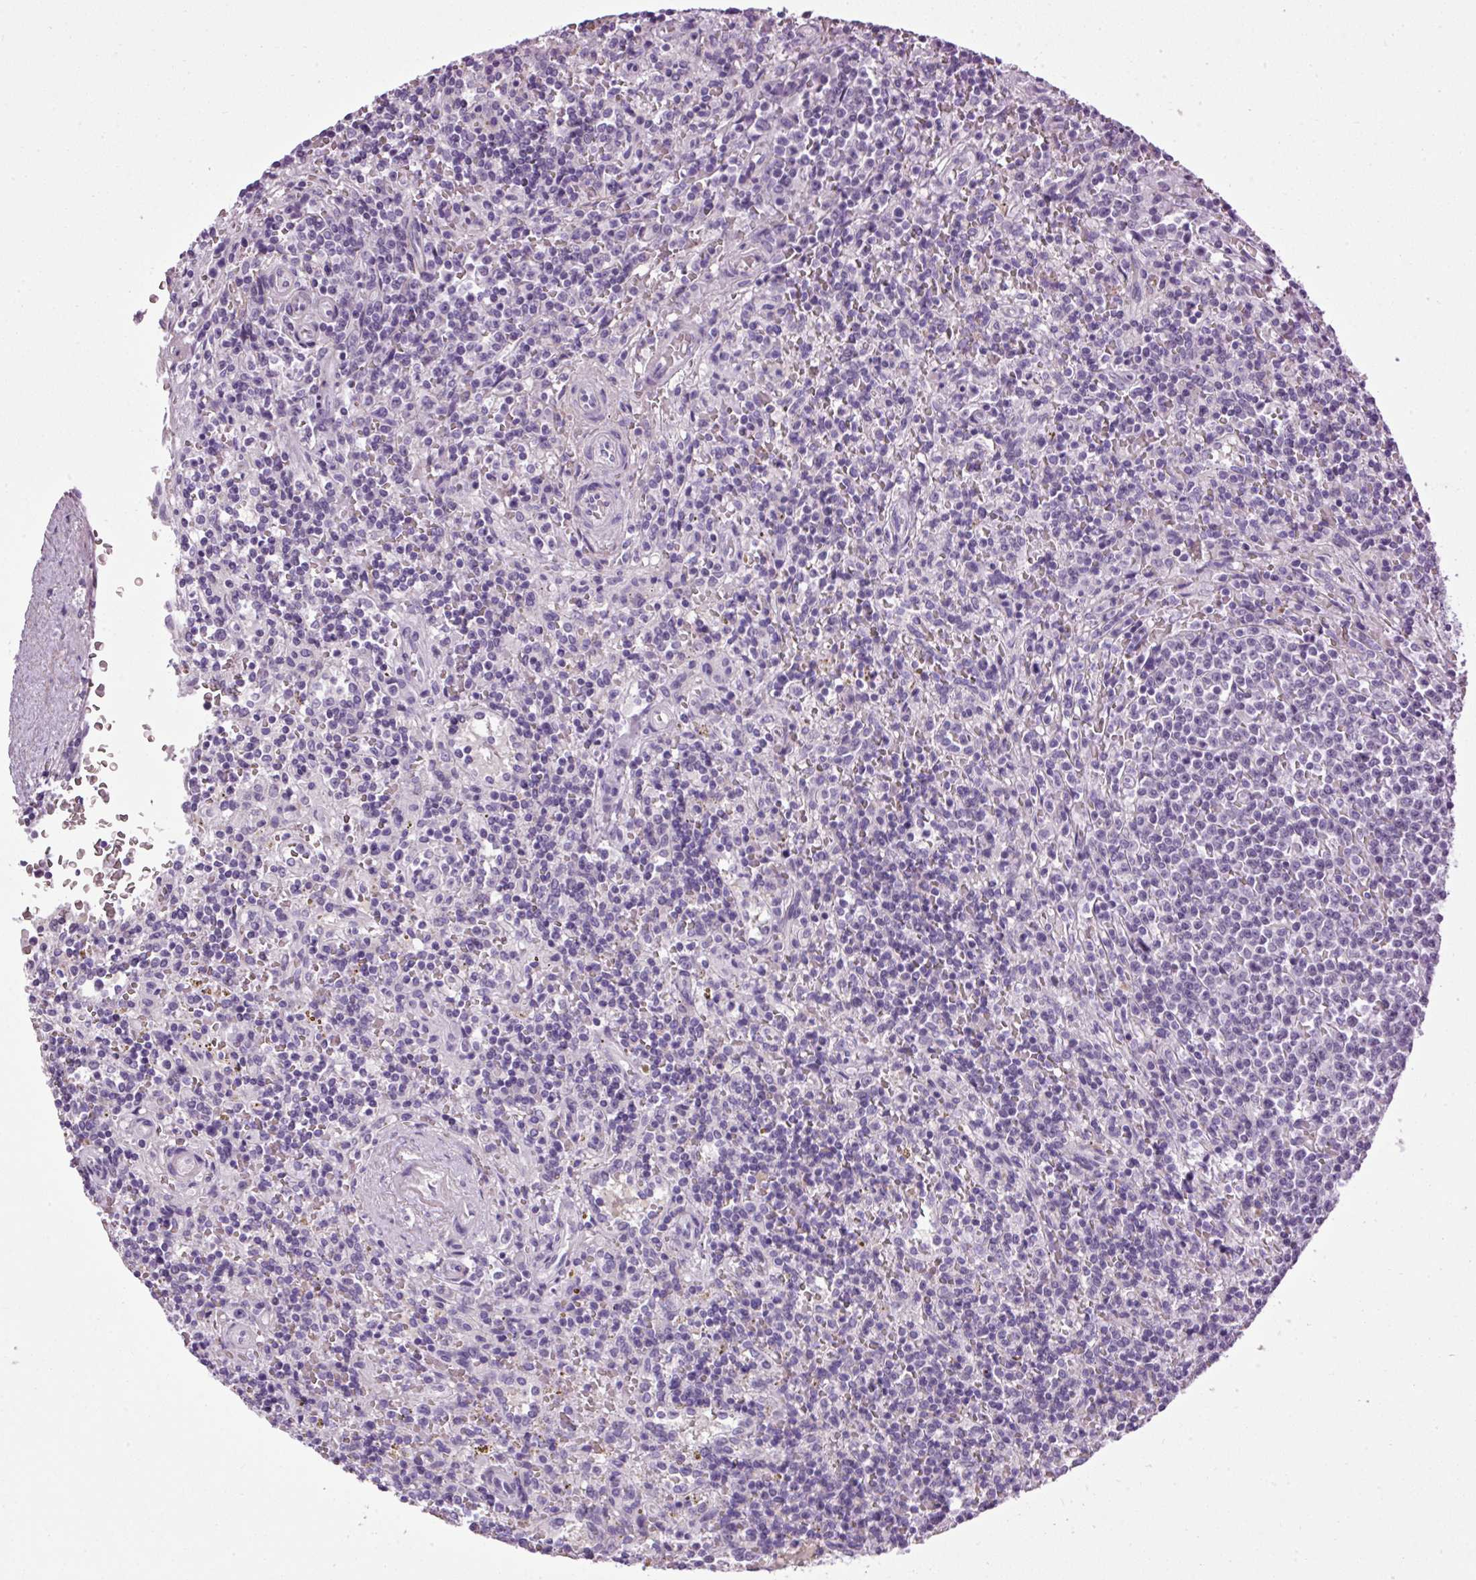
{"staining": {"intensity": "negative", "quantity": "none", "location": "none"}, "tissue": "lymphoma", "cell_type": "Tumor cells", "image_type": "cancer", "snomed": [{"axis": "morphology", "description": "Malignant lymphoma, non-Hodgkin's type, Low grade"}, {"axis": "topography", "description": "Spleen"}], "caption": "Low-grade malignant lymphoma, non-Hodgkin's type stained for a protein using IHC demonstrates no staining tumor cells.", "gene": "A1CF", "patient": {"sex": "male", "age": 67}}